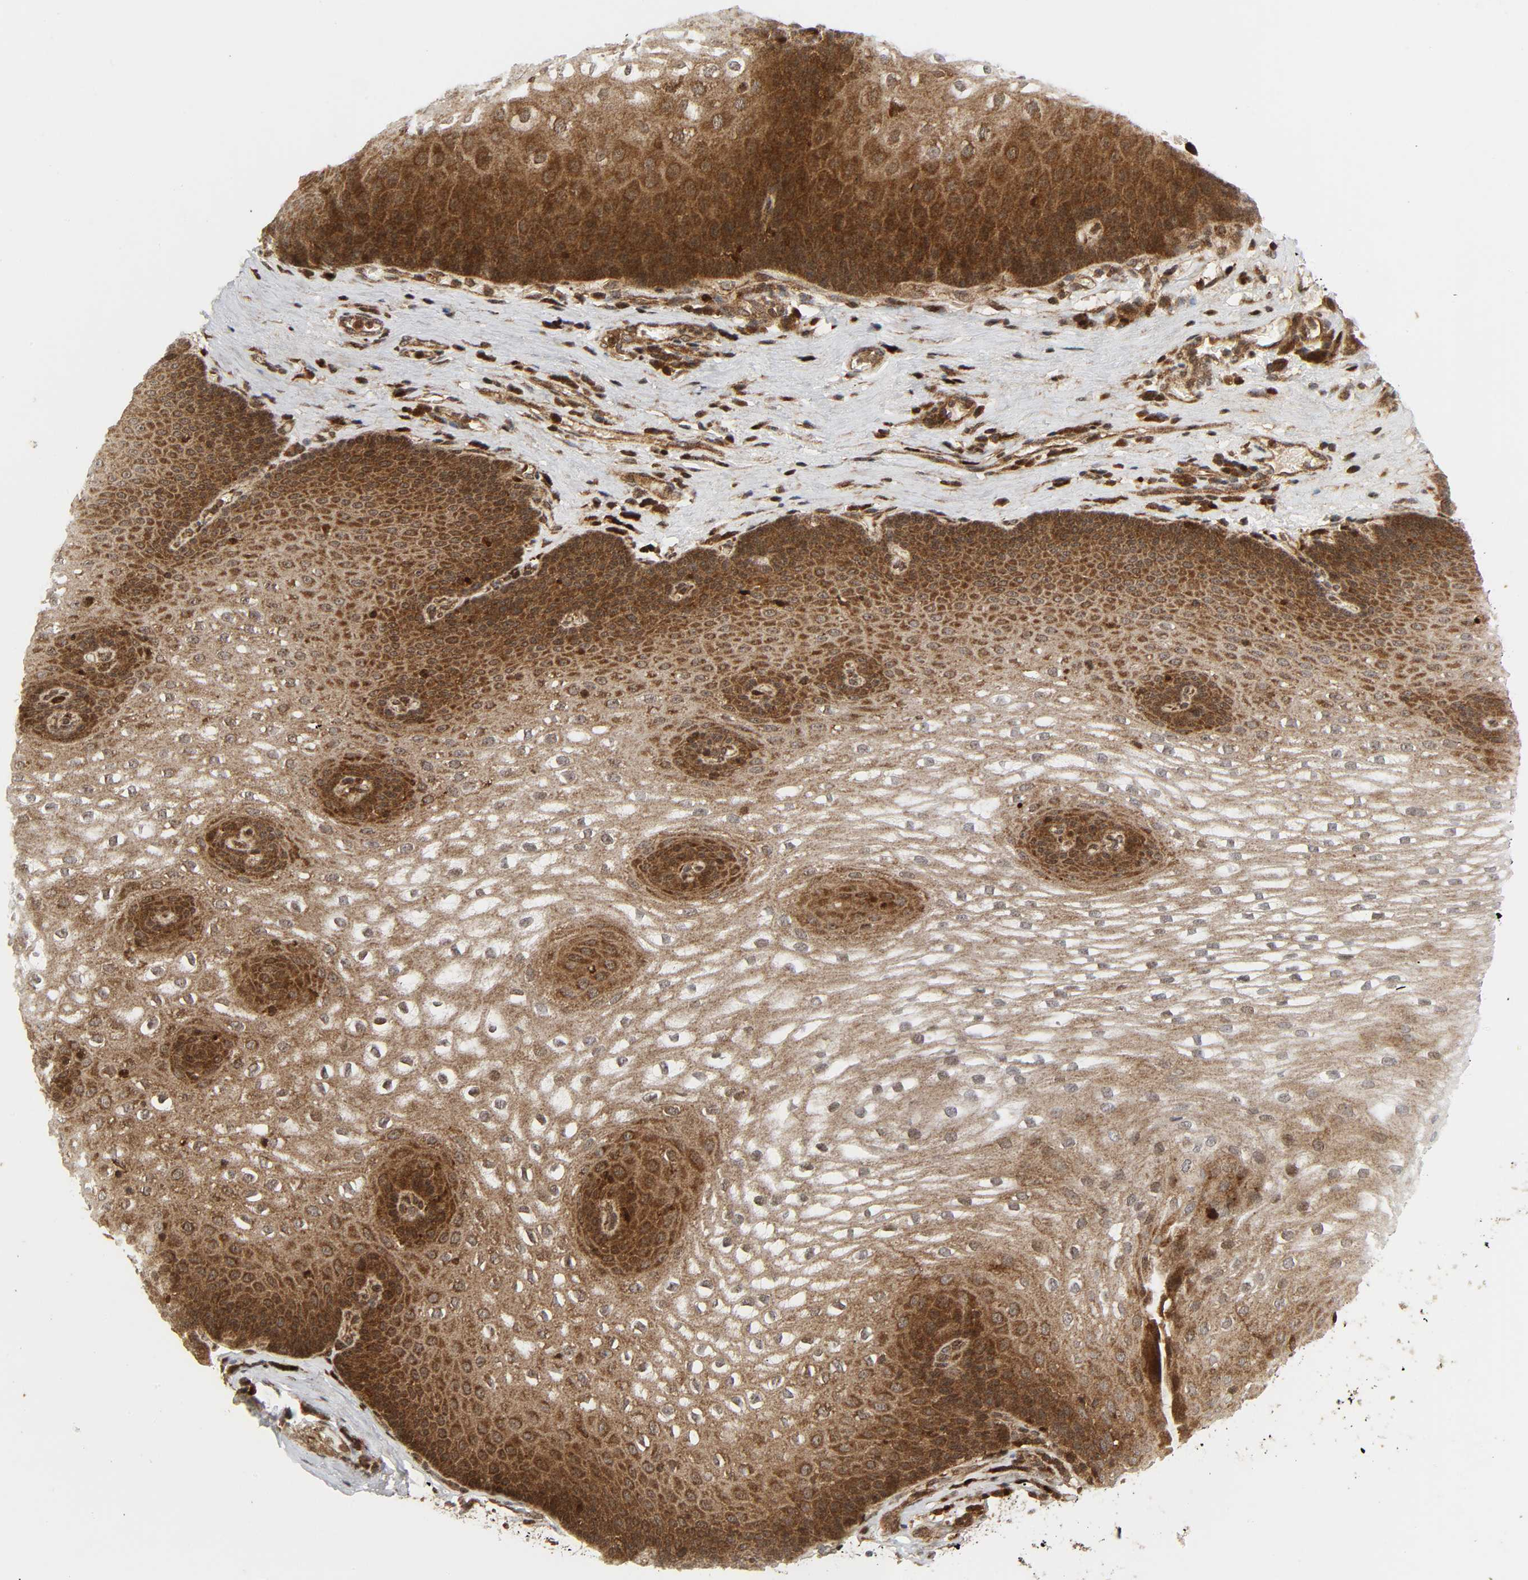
{"staining": {"intensity": "strong", "quantity": ">75%", "location": "cytoplasmic/membranous"}, "tissue": "esophagus", "cell_type": "Squamous epithelial cells", "image_type": "normal", "snomed": [{"axis": "morphology", "description": "Normal tissue, NOS"}, {"axis": "topography", "description": "Esophagus"}], "caption": "Squamous epithelial cells demonstrate high levels of strong cytoplasmic/membranous expression in about >75% of cells in benign esophagus. (DAB = brown stain, brightfield microscopy at high magnification).", "gene": "CHUK", "patient": {"sex": "male", "age": 48}}